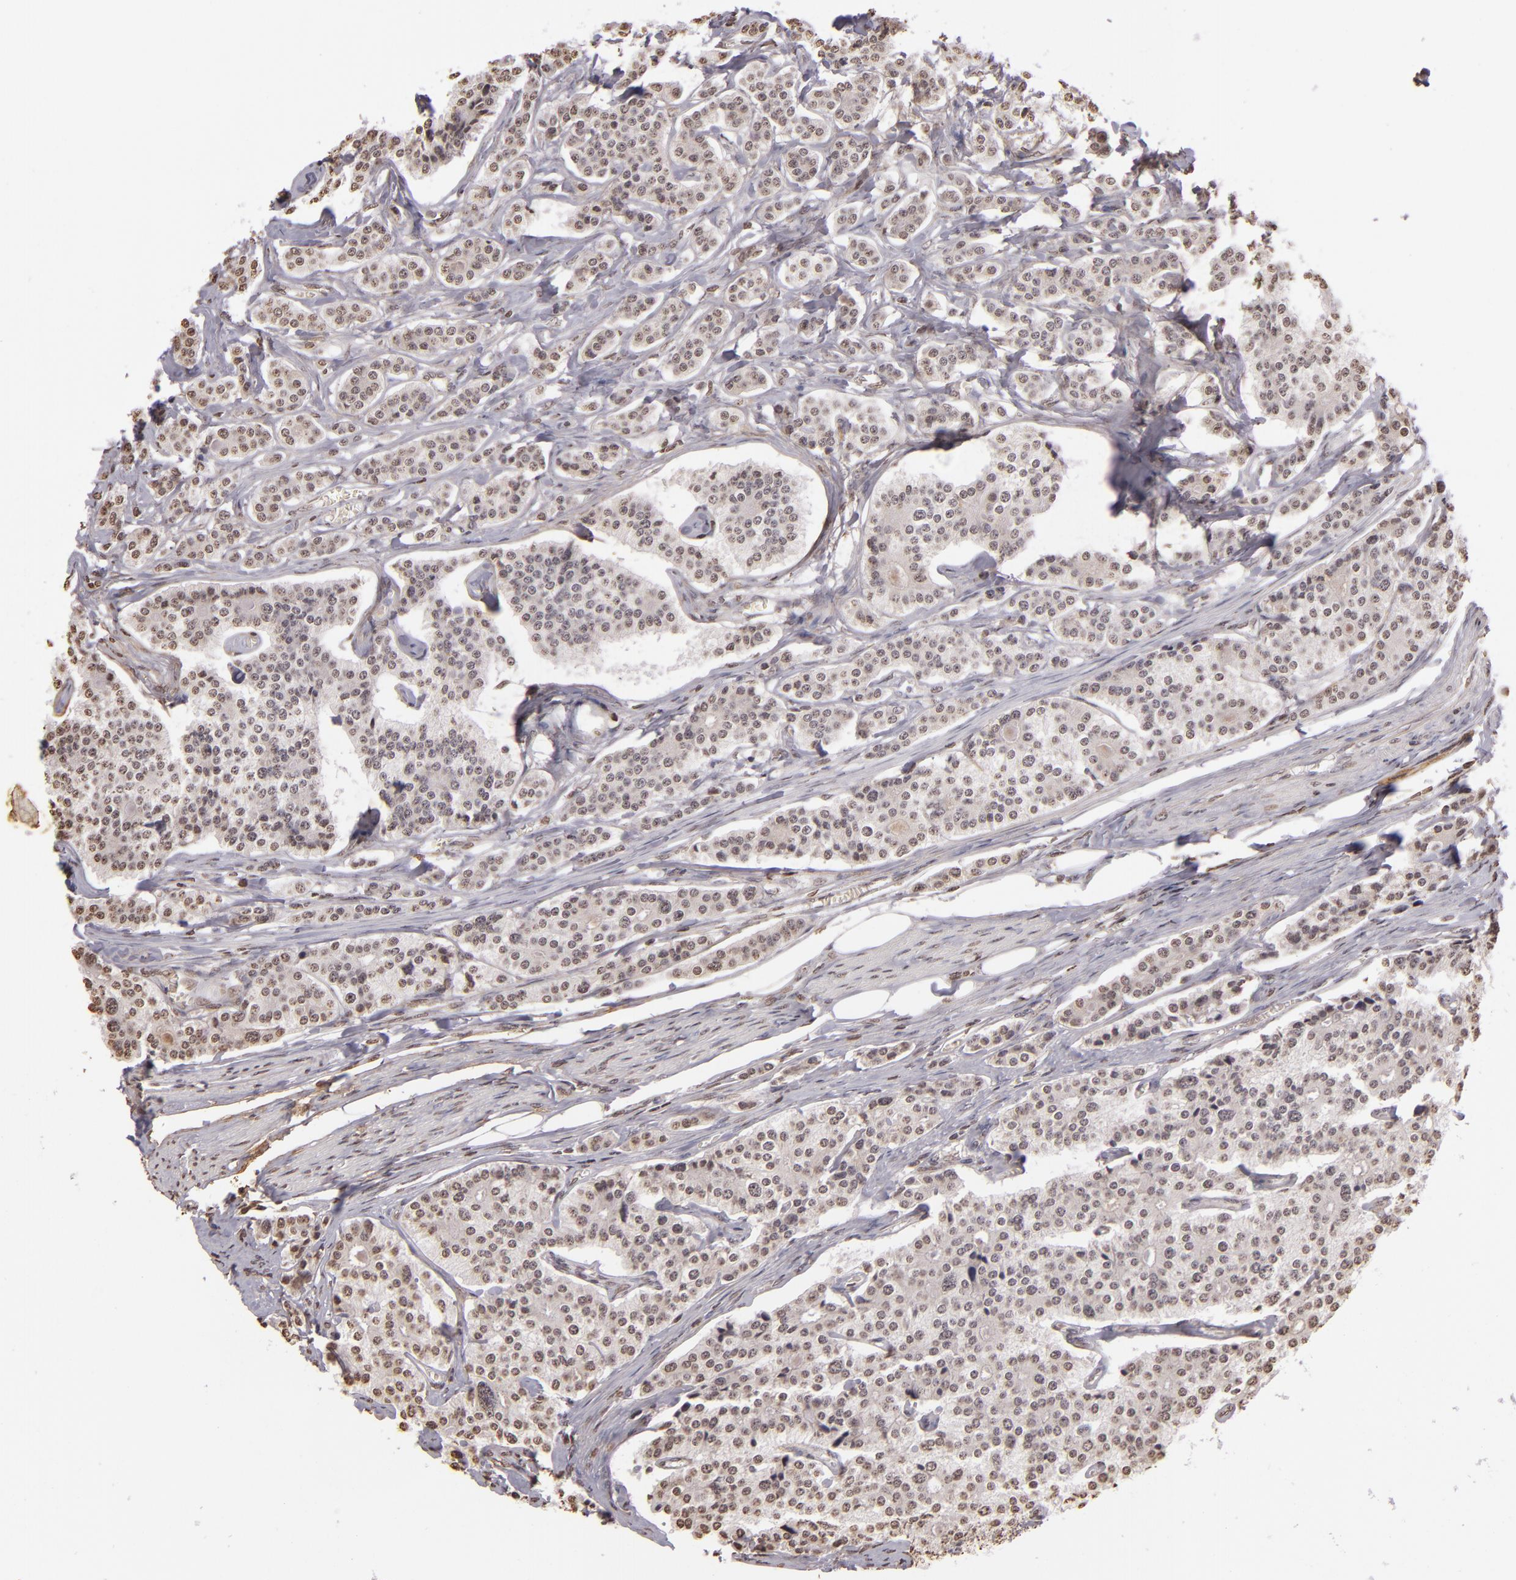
{"staining": {"intensity": "weak", "quantity": ">75%", "location": "nuclear"}, "tissue": "carcinoid", "cell_type": "Tumor cells", "image_type": "cancer", "snomed": [{"axis": "morphology", "description": "Carcinoid, malignant, NOS"}, {"axis": "topography", "description": "Small intestine"}], "caption": "Brown immunohistochemical staining in human carcinoid demonstrates weak nuclear expression in about >75% of tumor cells.", "gene": "THRB", "patient": {"sex": "male", "age": 63}}